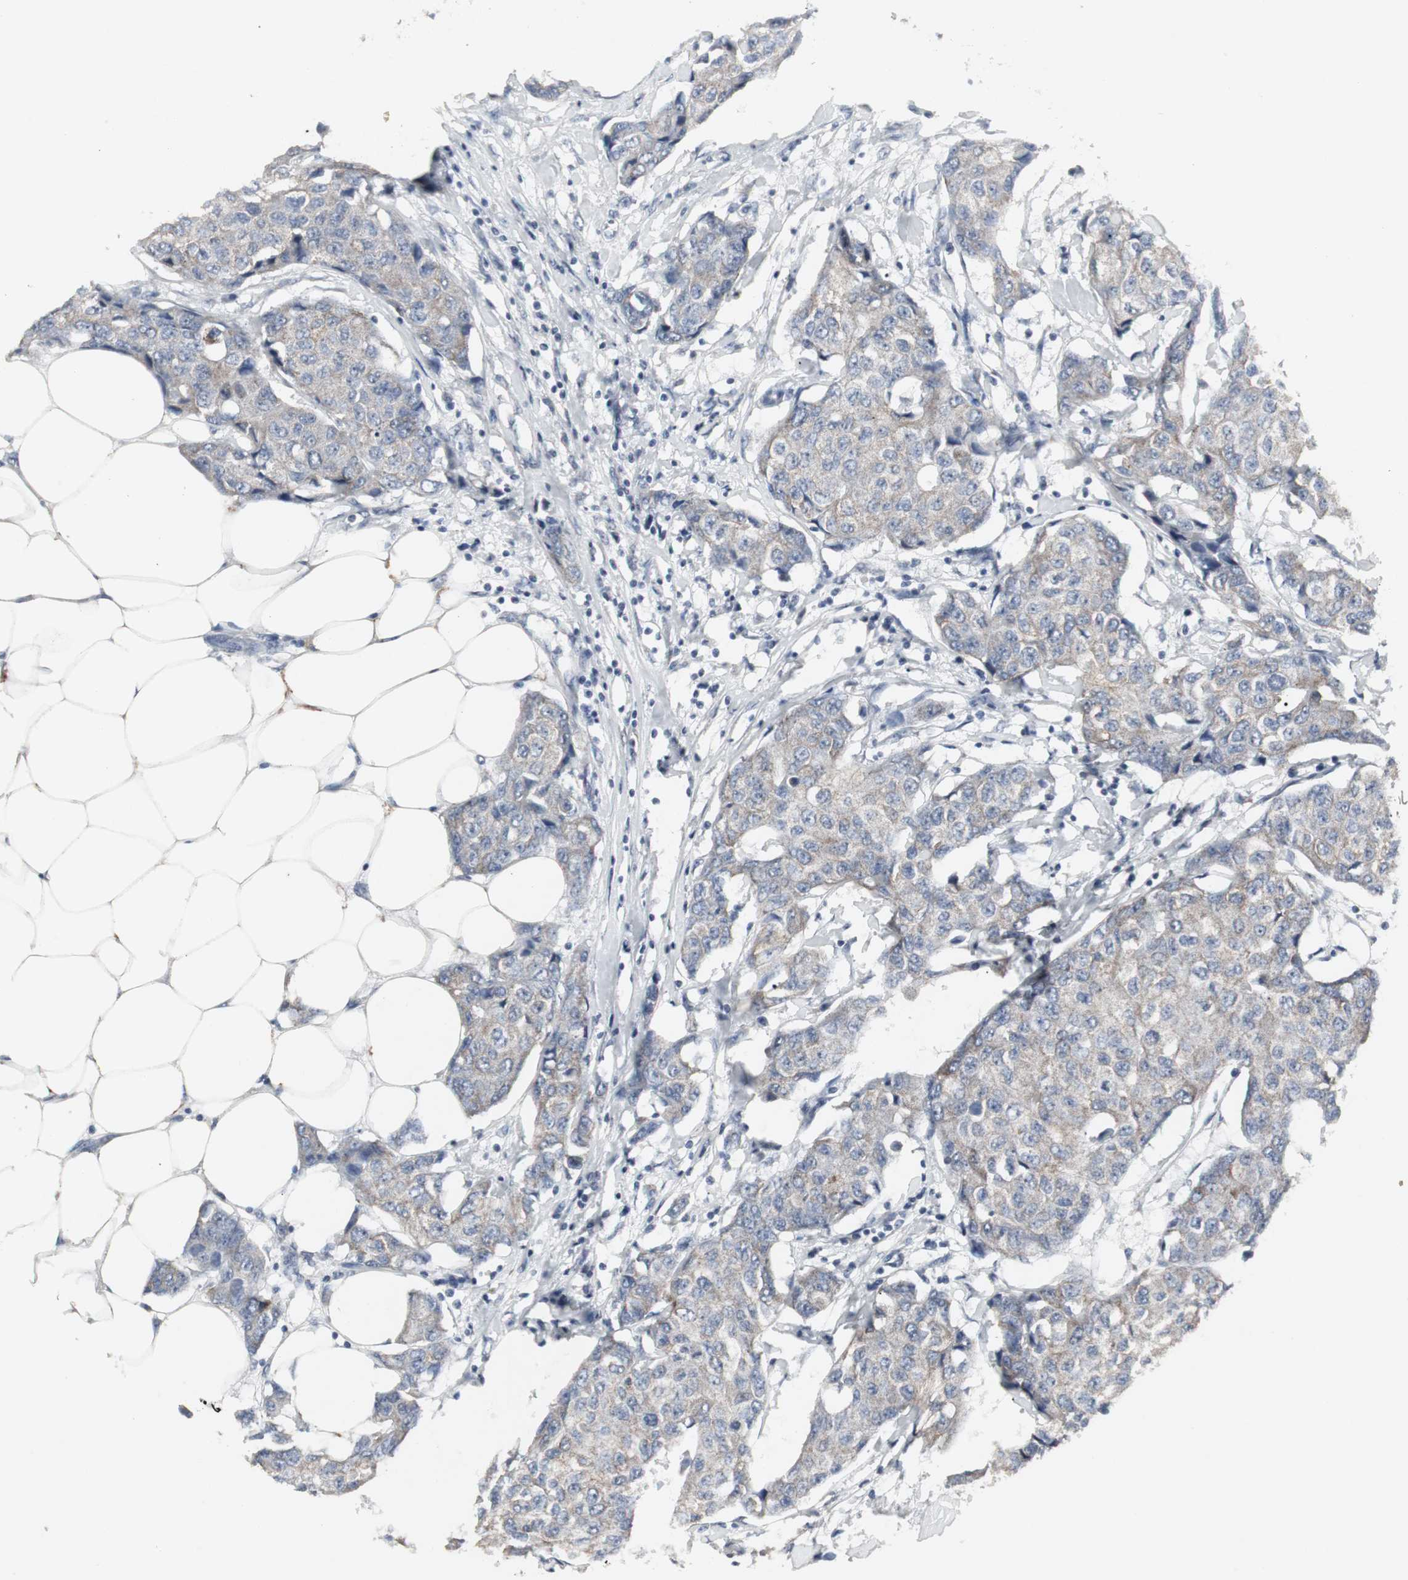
{"staining": {"intensity": "moderate", "quantity": "<25%", "location": "cytoplasmic/membranous"}, "tissue": "breast cancer", "cell_type": "Tumor cells", "image_type": "cancer", "snomed": [{"axis": "morphology", "description": "Duct carcinoma"}, {"axis": "topography", "description": "Breast"}], "caption": "Immunohistochemistry of human infiltrating ductal carcinoma (breast) demonstrates low levels of moderate cytoplasmic/membranous staining in about <25% of tumor cells.", "gene": "ACAA1", "patient": {"sex": "female", "age": 80}}